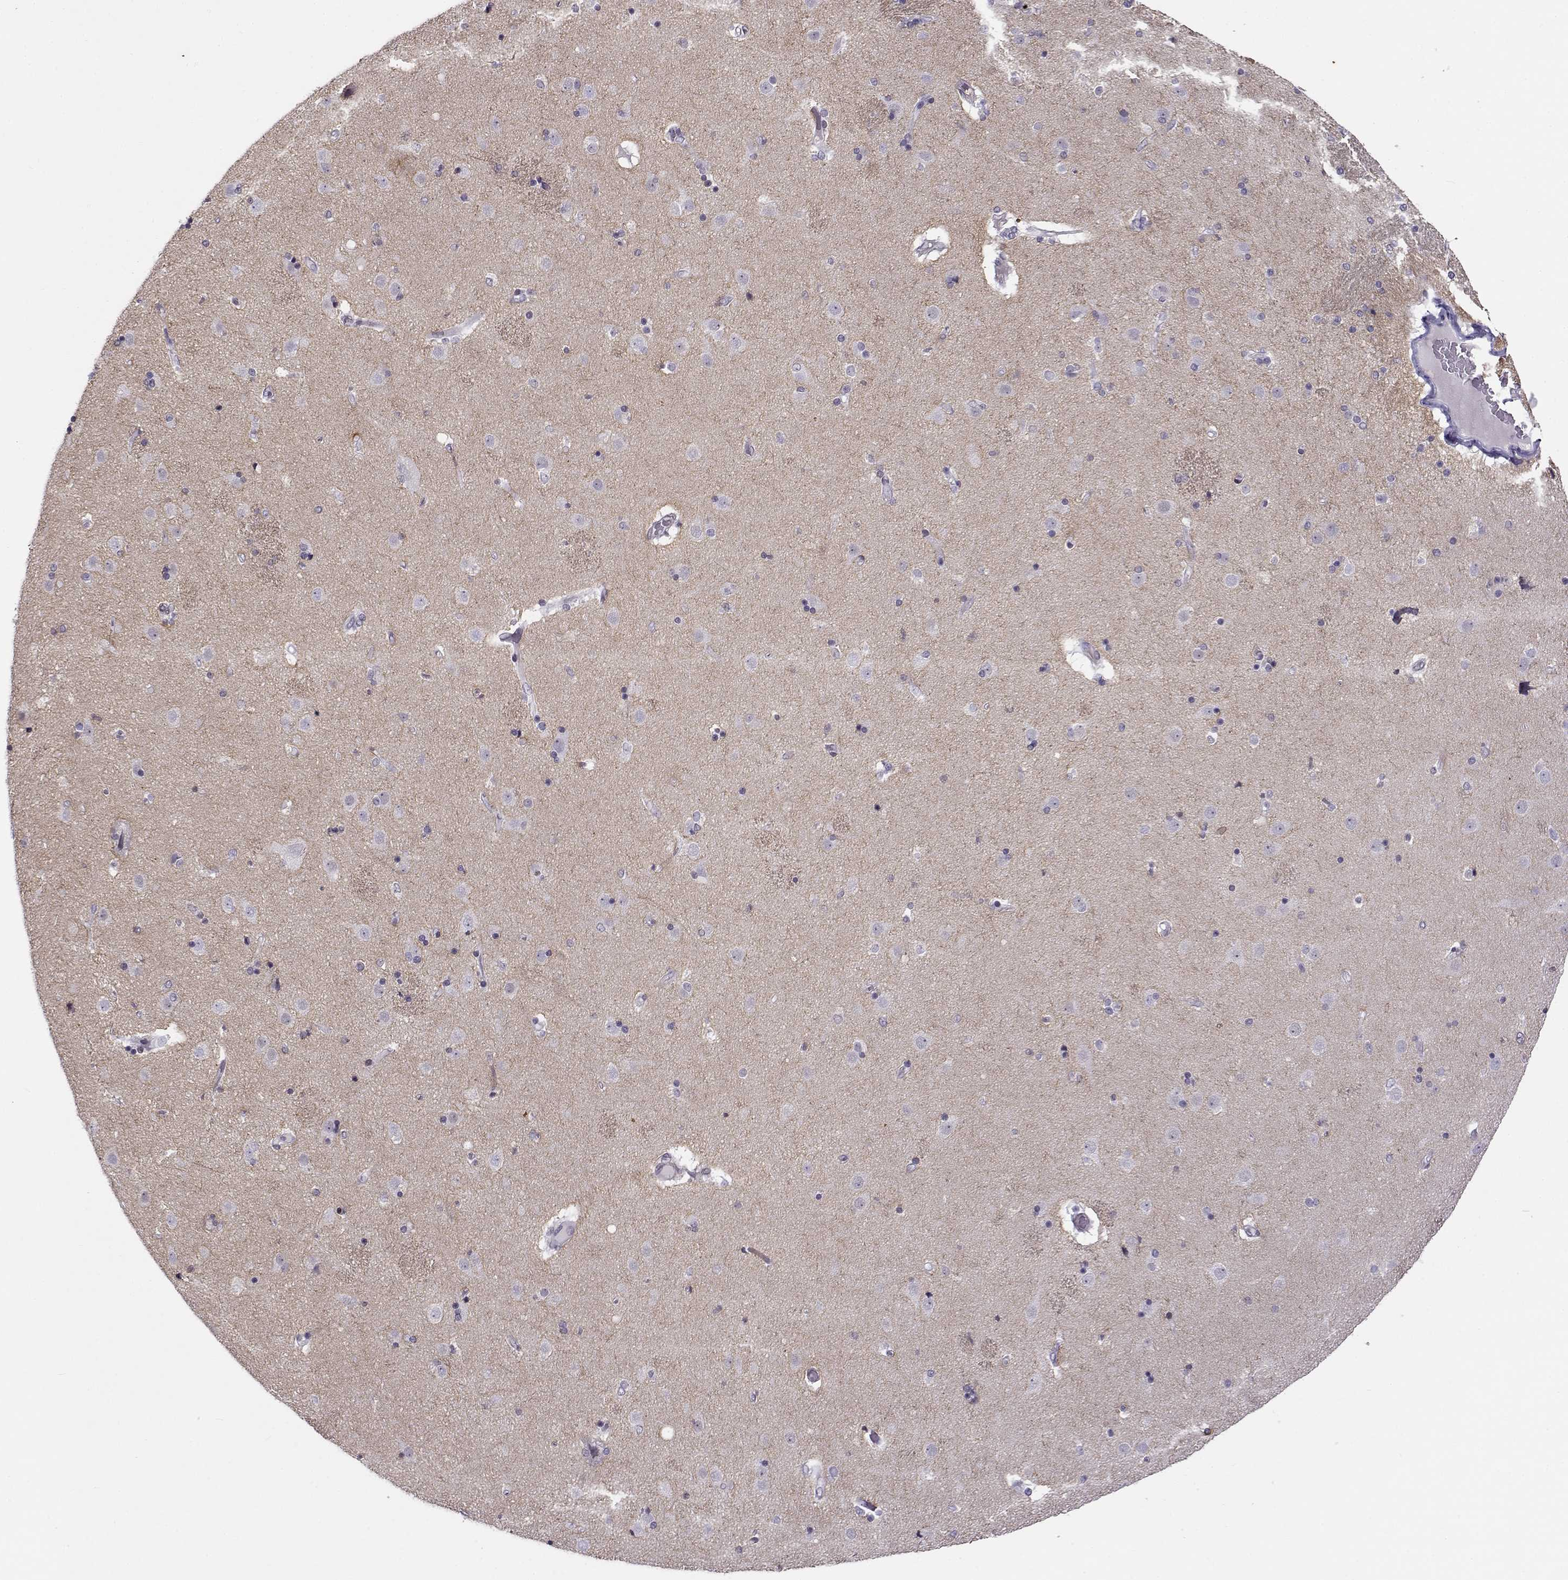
{"staining": {"intensity": "negative", "quantity": "none", "location": "none"}, "tissue": "caudate", "cell_type": "Glial cells", "image_type": "normal", "snomed": [{"axis": "morphology", "description": "Normal tissue, NOS"}, {"axis": "topography", "description": "Lateral ventricle wall"}], "caption": "The histopathology image exhibits no staining of glial cells in unremarkable caudate.", "gene": "BACH1", "patient": {"sex": "female", "age": 71}}